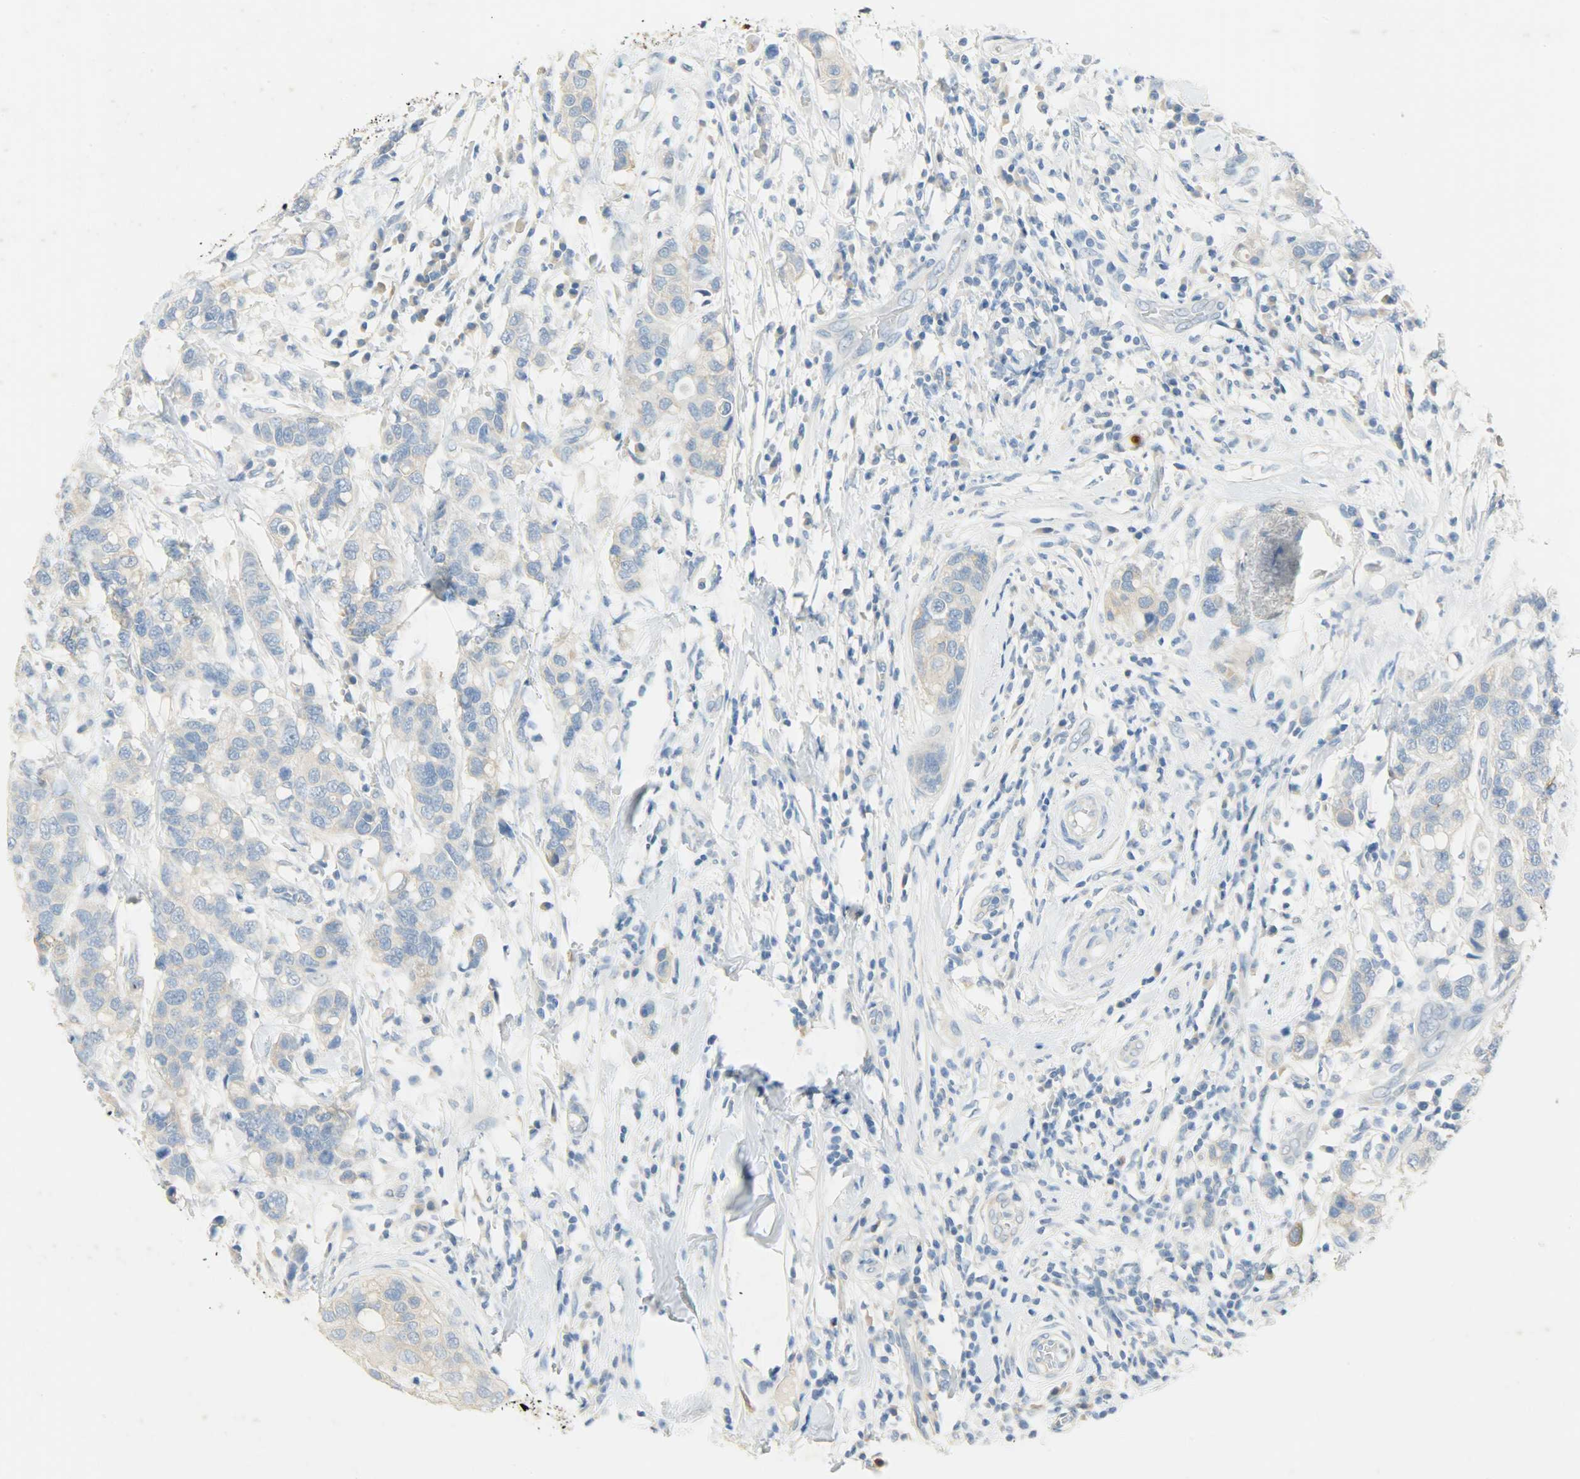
{"staining": {"intensity": "weak", "quantity": "25%-75%", "location": "cytoplasmic/membranous"}, "tissue": "breast cancer", "cell_type": "Tumor cells", "image_type": "cancer", "snomed": [{"axis": "morphology", "description": "Duct carcinoma"}, {"axis": "topography", "description": "Breast"}], "caption": "Immunohistochemistry staining of breast infiltrating ductal carcinoma, which exhibits low levels of weak cytoplasmic/membranous staining in approximately 25%-75% of tumor cells indicating weak cytoplasmic/membranous protein positivity. The staining was performed using DAB (brown) for protein detection and nuclei were counterstained in hematoxylin (blue).", "gene": "PROM1", "patient": {"sex": "female", "age": 27}}